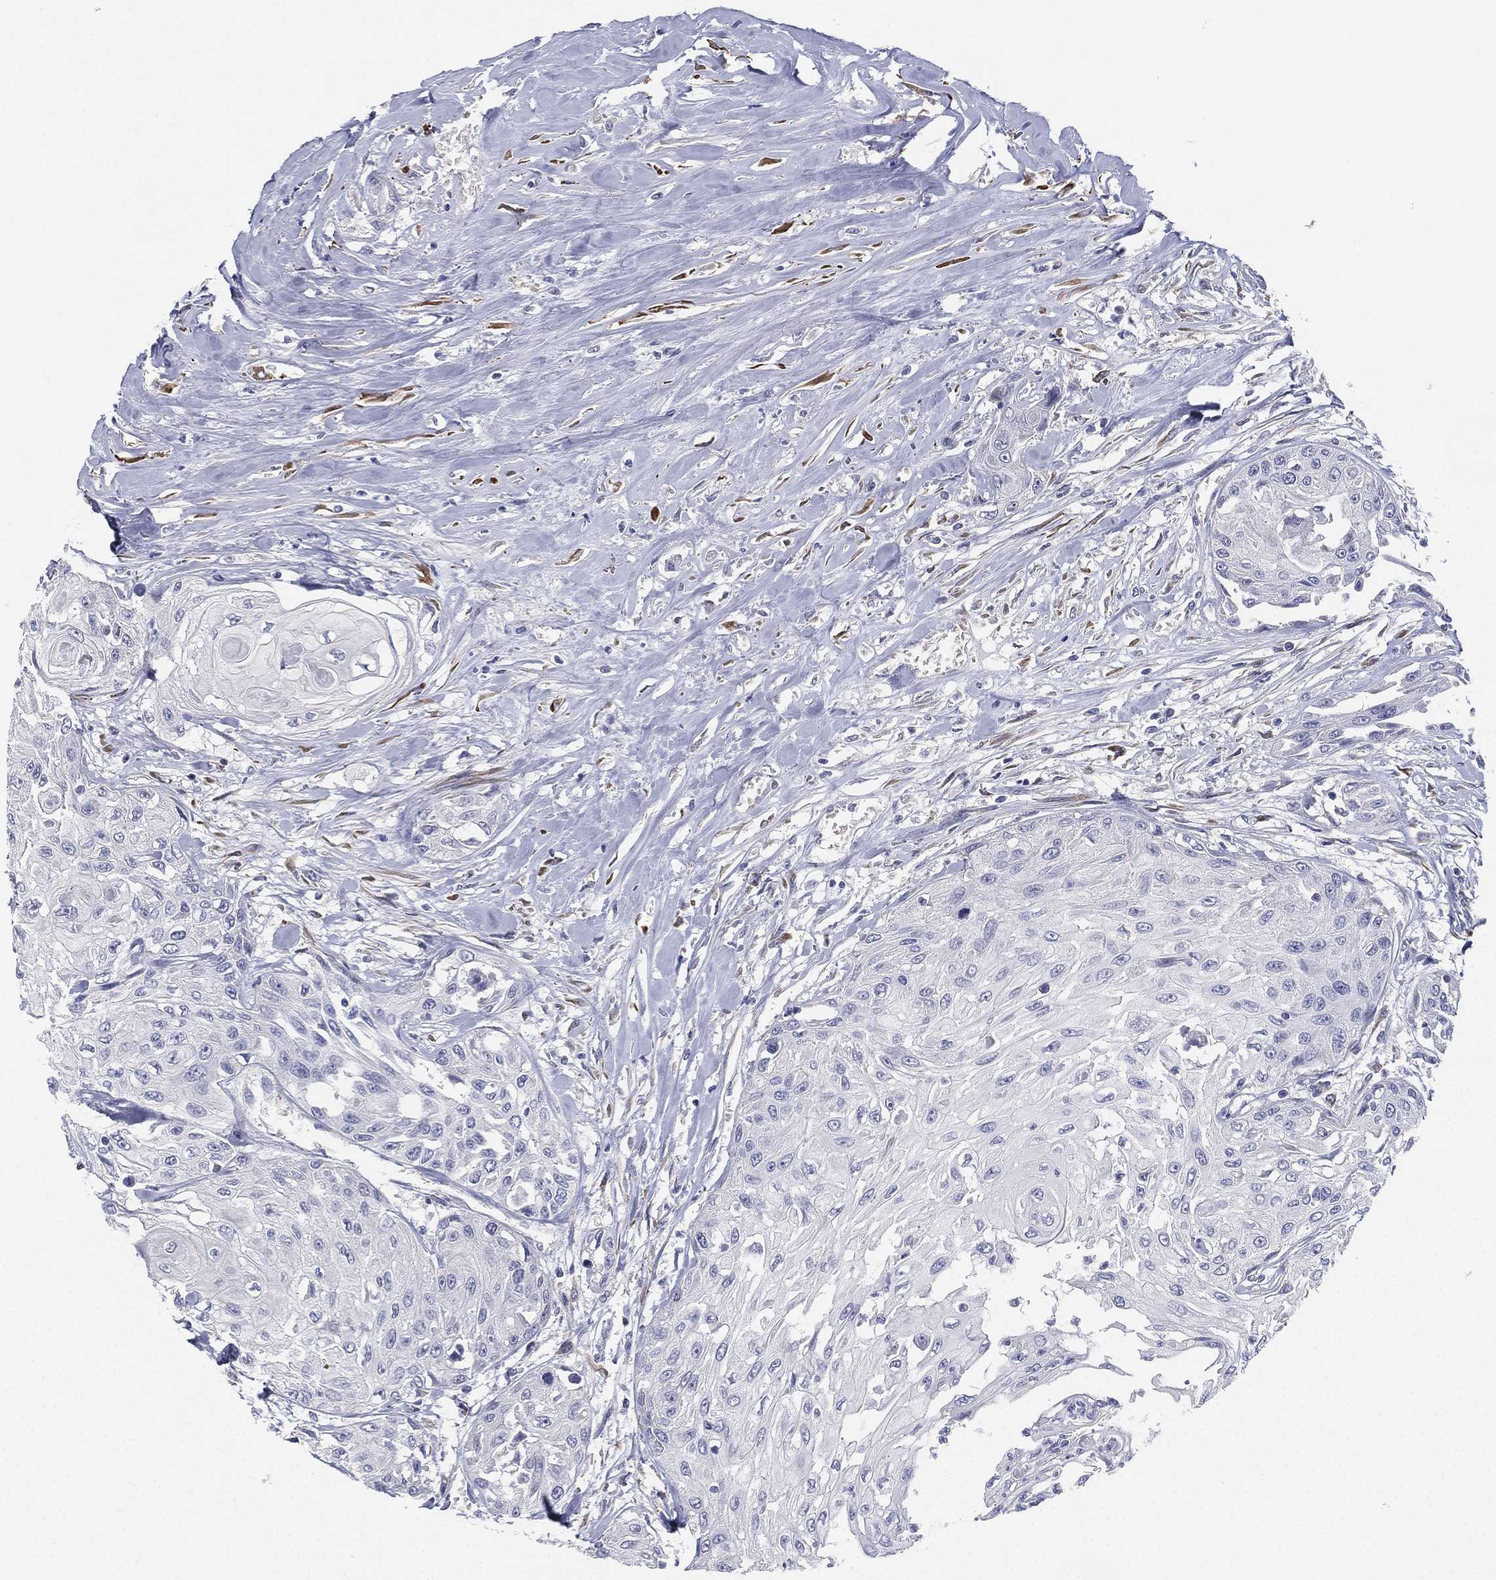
{"staining": {"intensity": "negative", "quantity": "none", "location": "none"}, "tissue": "head and neck cancer", "cell_type": "Tumor cells", "image_type": "cancer", "snomed": [{"axis": "morphology", "description": "Normal tissue, NOS"}, {"axis": "morphology", "description": "Squamous cell carcinoma, NOS"}, {"axis": "topography", "description": "Oral tissue"}, {"axis": "topography", "description": "Peripheral nerve tissue"}, {"axis": "topography", "description": "Head-Neck"}], "caption": "Immunohistochemistry micrograph of squamous cell carcinoma (head and neck) stained for a protein (brown), which exhibits no expression in tumor cells.", "gene": "MLF1", "patient": {"sex": "female", "age": 59}}